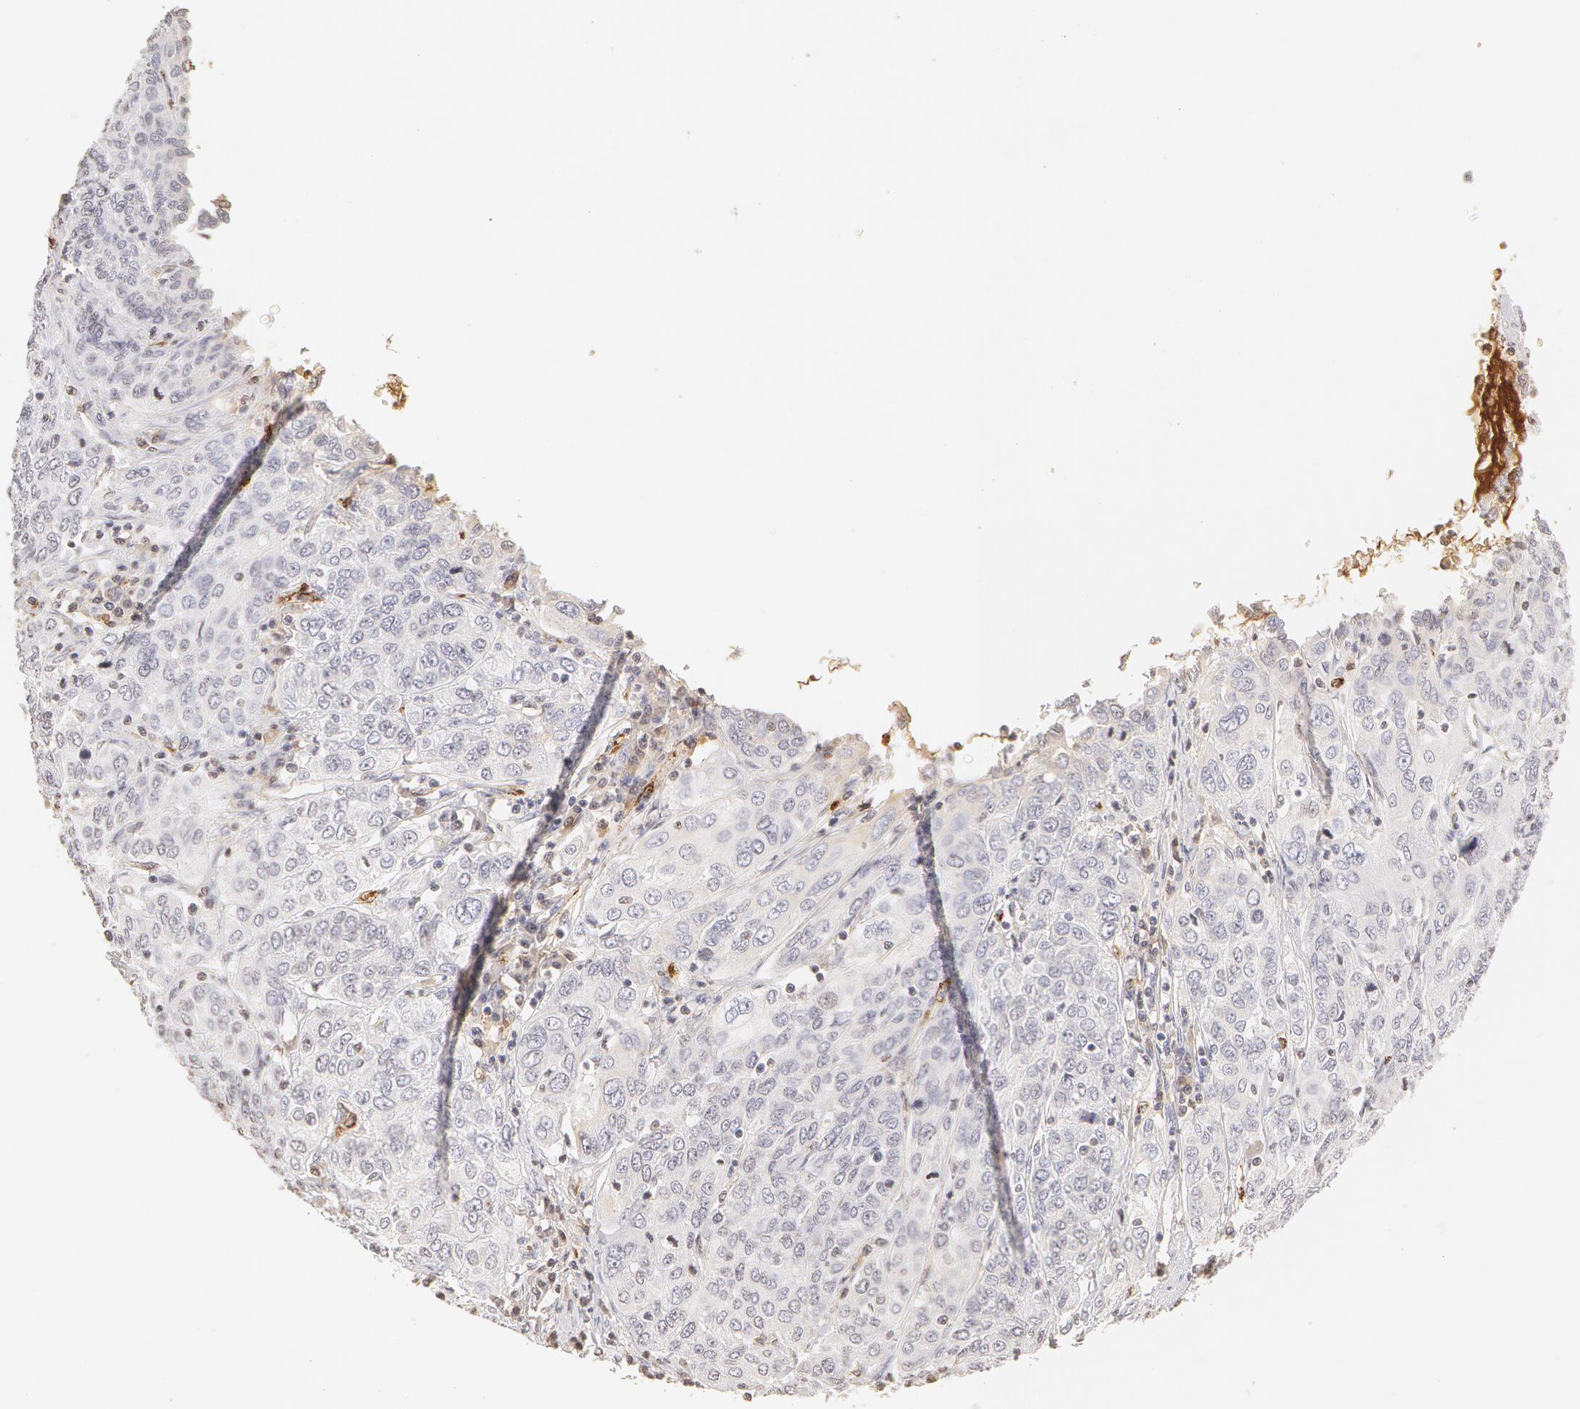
{"staining": {"intensity": "negative", "quantity": "none", "location": "none"}, "tissue": "cervical cancer", "cell_type": "Tumor cells", "image_type": "cancer", "snomed": [{"axis": "morphology", "description": "Squamous cell carcinoma, NOS"}, {"axis": "topography", "description": "Cervix"}], "caption": "The photomicrograph displays no significant staining in tumor cells of cervical cancer. (DAB IHC visualized using brightfield microscopy, high magnification).", "gene": "VWF", "patient": {"sex": "female", "age": 38}}